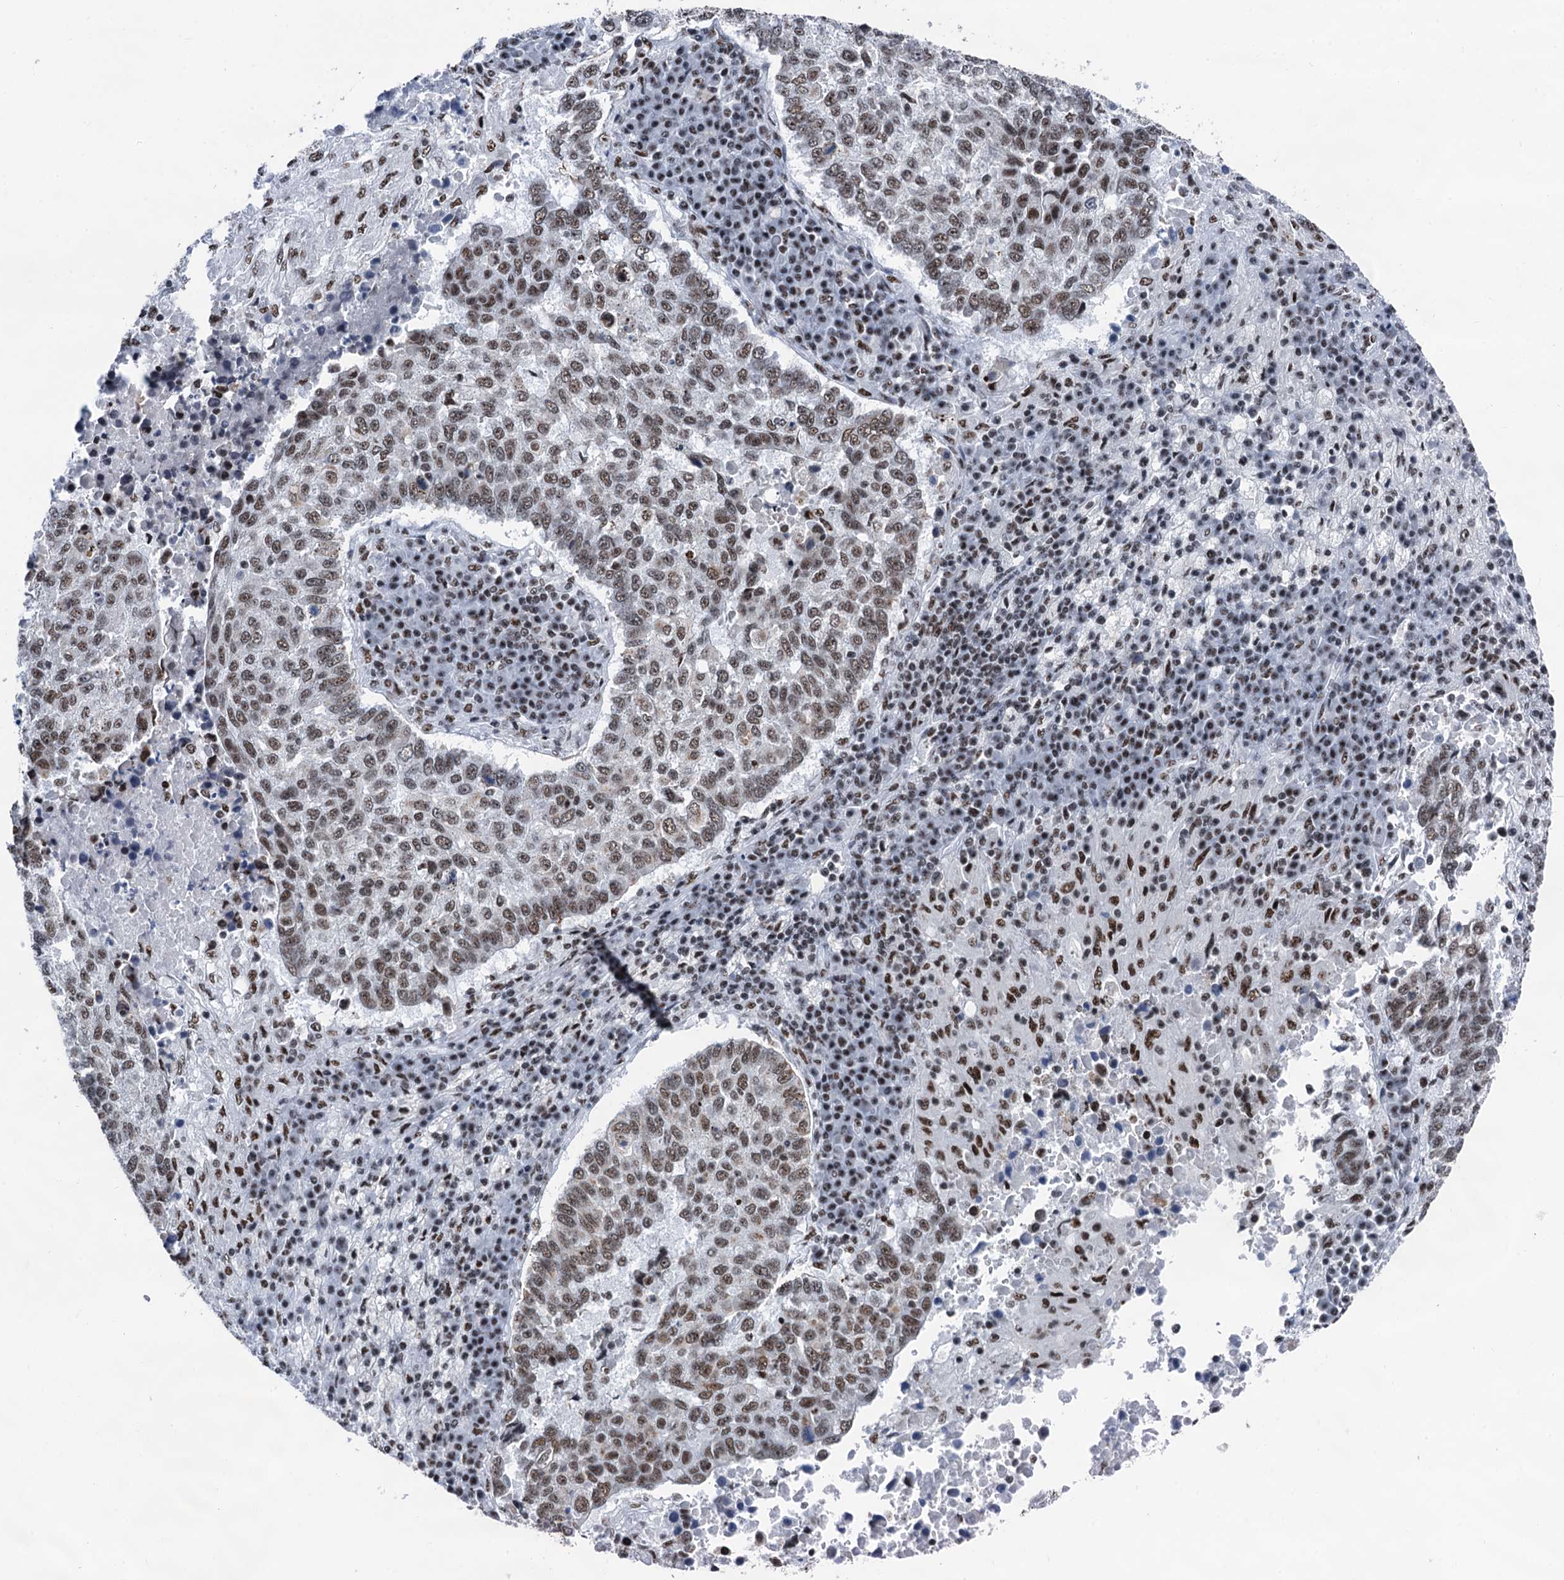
{"staining": {"intensity": "moderate", "quantity": ">75%", "location": "nuclear"}, "tissue": "lung cancer", "cell_type": "Tumor cells", "image_type": "cancer", "snomed": [{"axis": "morphology", "description": "Squamous cell carcinoma, NOS"}, {"axis": "topography", "description": "Lung"}], "caption": "IHC photomicrograph of neoplastic tissue: human lung cancer stained using immunohistochemistry (IHC) reveals medium levels of moderate protein expression localized specifically in the nuclear of tumor cells, appearing as a nuclear brown color.", "gene": "DDX23", "patient": {"sex": "male", "age": 73}}